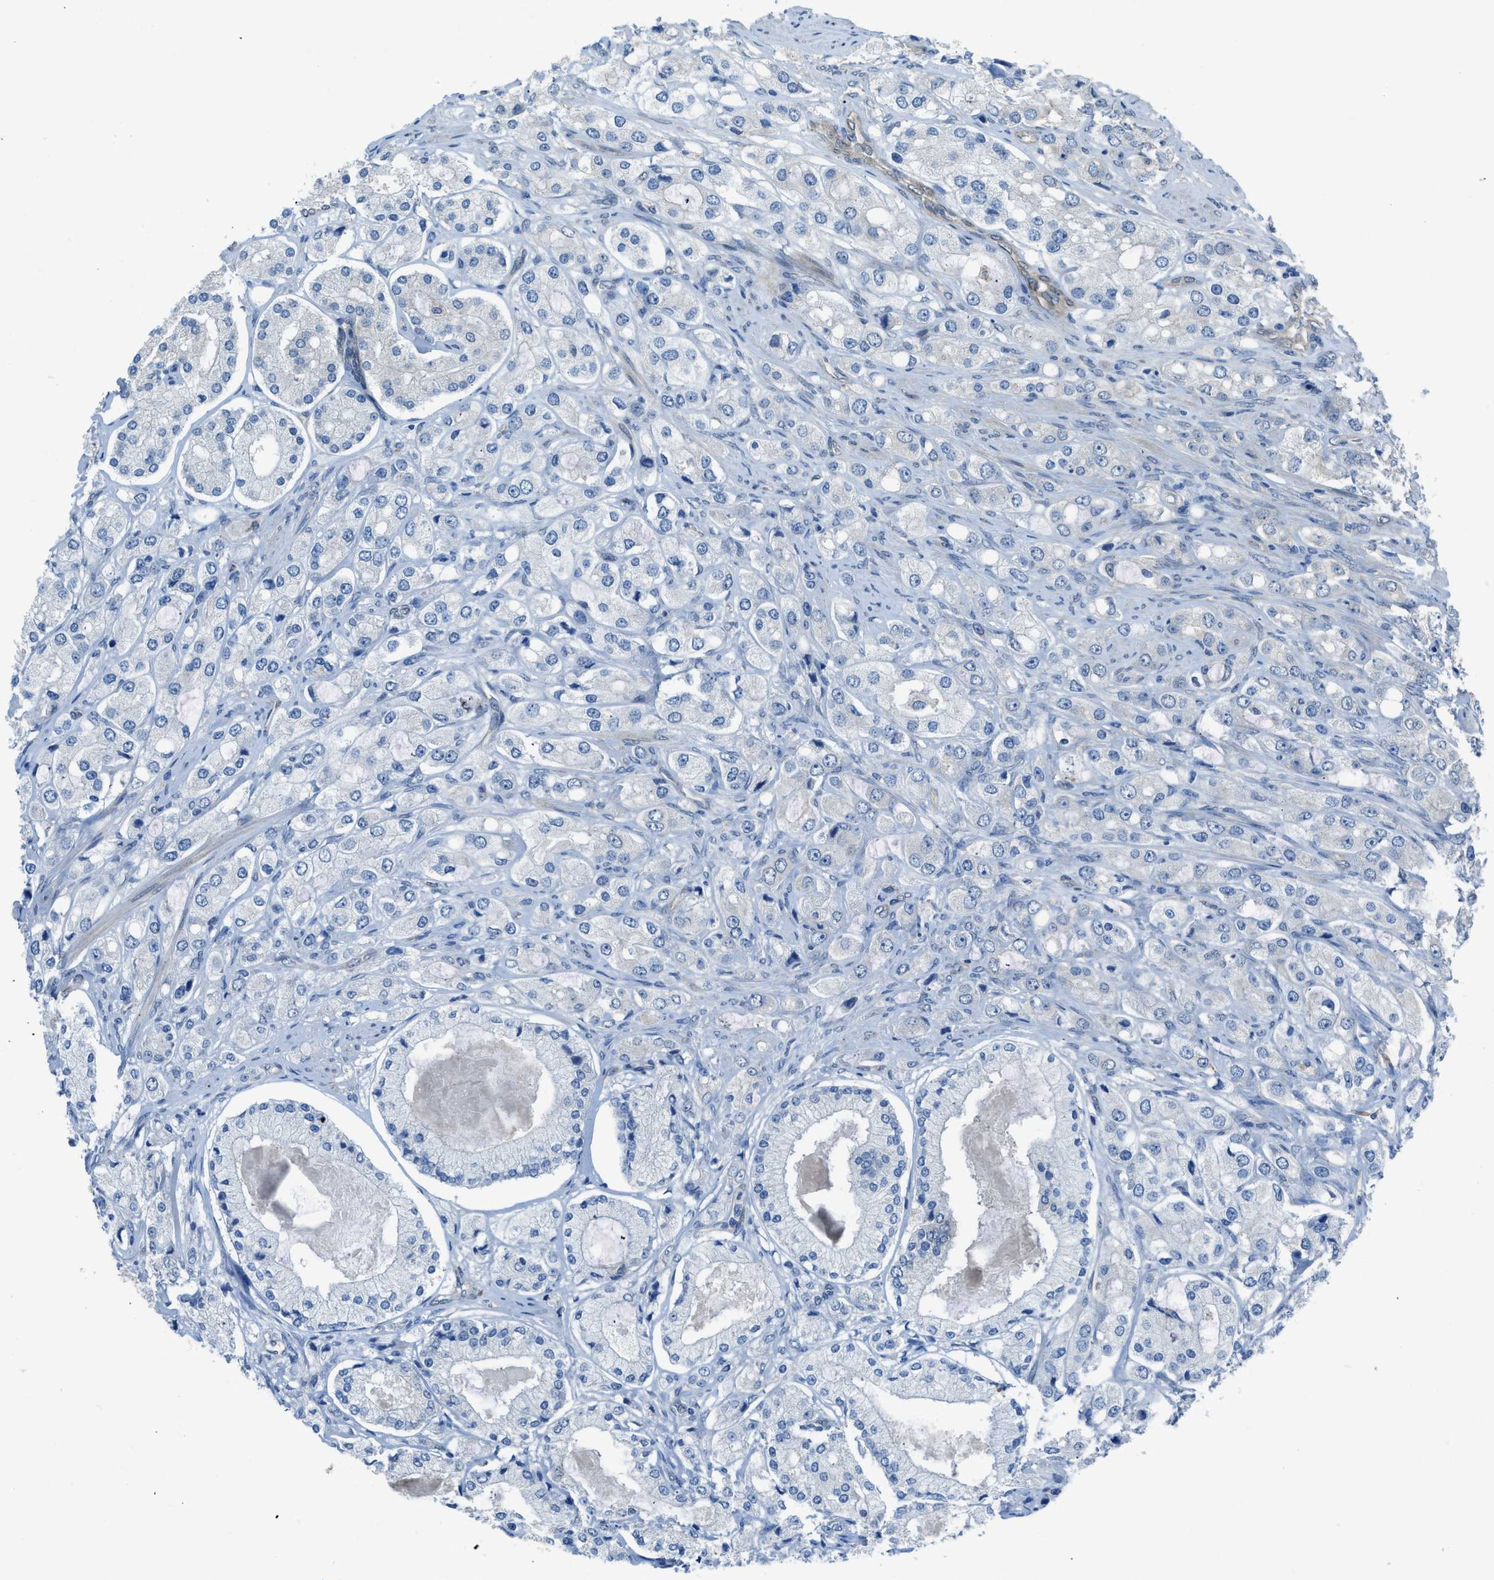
{"staining": {"intensity": "negative", "quantity": "none", "location": "none"}, "tissue": "prostate cancer", "cell_type": "Tumor cells", "image_type": "cancer", "snomed": [{"axis": "morphology", "description": "Adenocarcinoma, High grade"}, {"axis": "topography", "description": "Prostate"}], "caption": "Immunohistochemistry (IHC) of prostate cancer (high-grade adenocarcinoma) exhibits no expression in tumor cells. (Stains: DAB immunohistochemistry with hematoxylin counter stain, Microscopy: brightfield microscopy at high magnification).", "gene": "PRKN", "patient": {"sex": "male", "age": 65}}